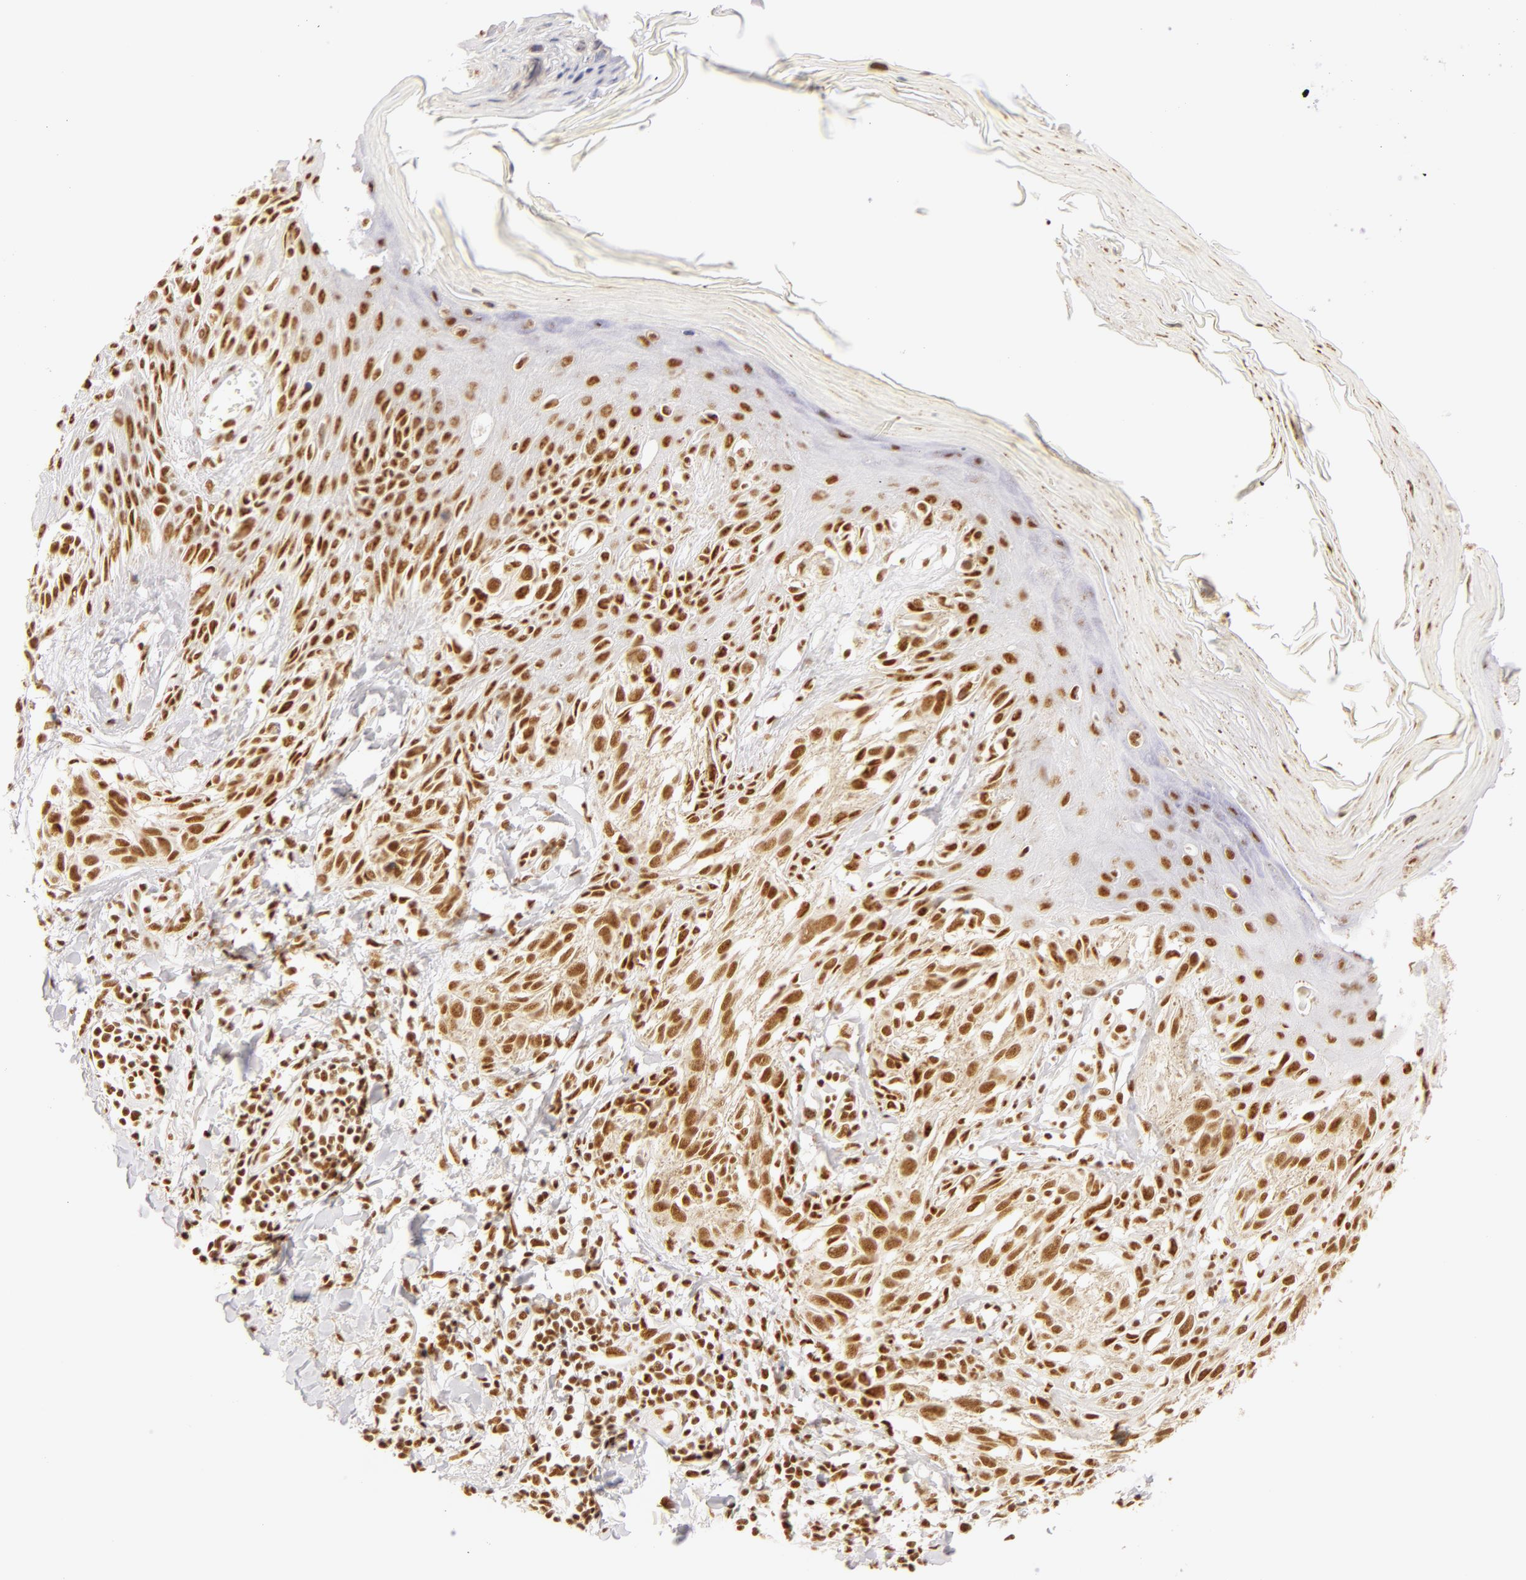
{"staining": {"intensity": "moderate", "quantity": ">75%", "location": "nuclear"}, "tissue": "melanoma", "cell_type": "Tumor cells", "image_type": "cancer", "snomed": [{"axis": "morphology", "description": "Malignant melanoma, NOS"}, {"axis": "topography", "description": "Skin"}], "caption": "Protein expression analysis of human melanoma reveals moderate nuclear staining in about >75% of tumor cells.", "gene": "RBM39", "patient": {"sex": "female", "age": 77}}